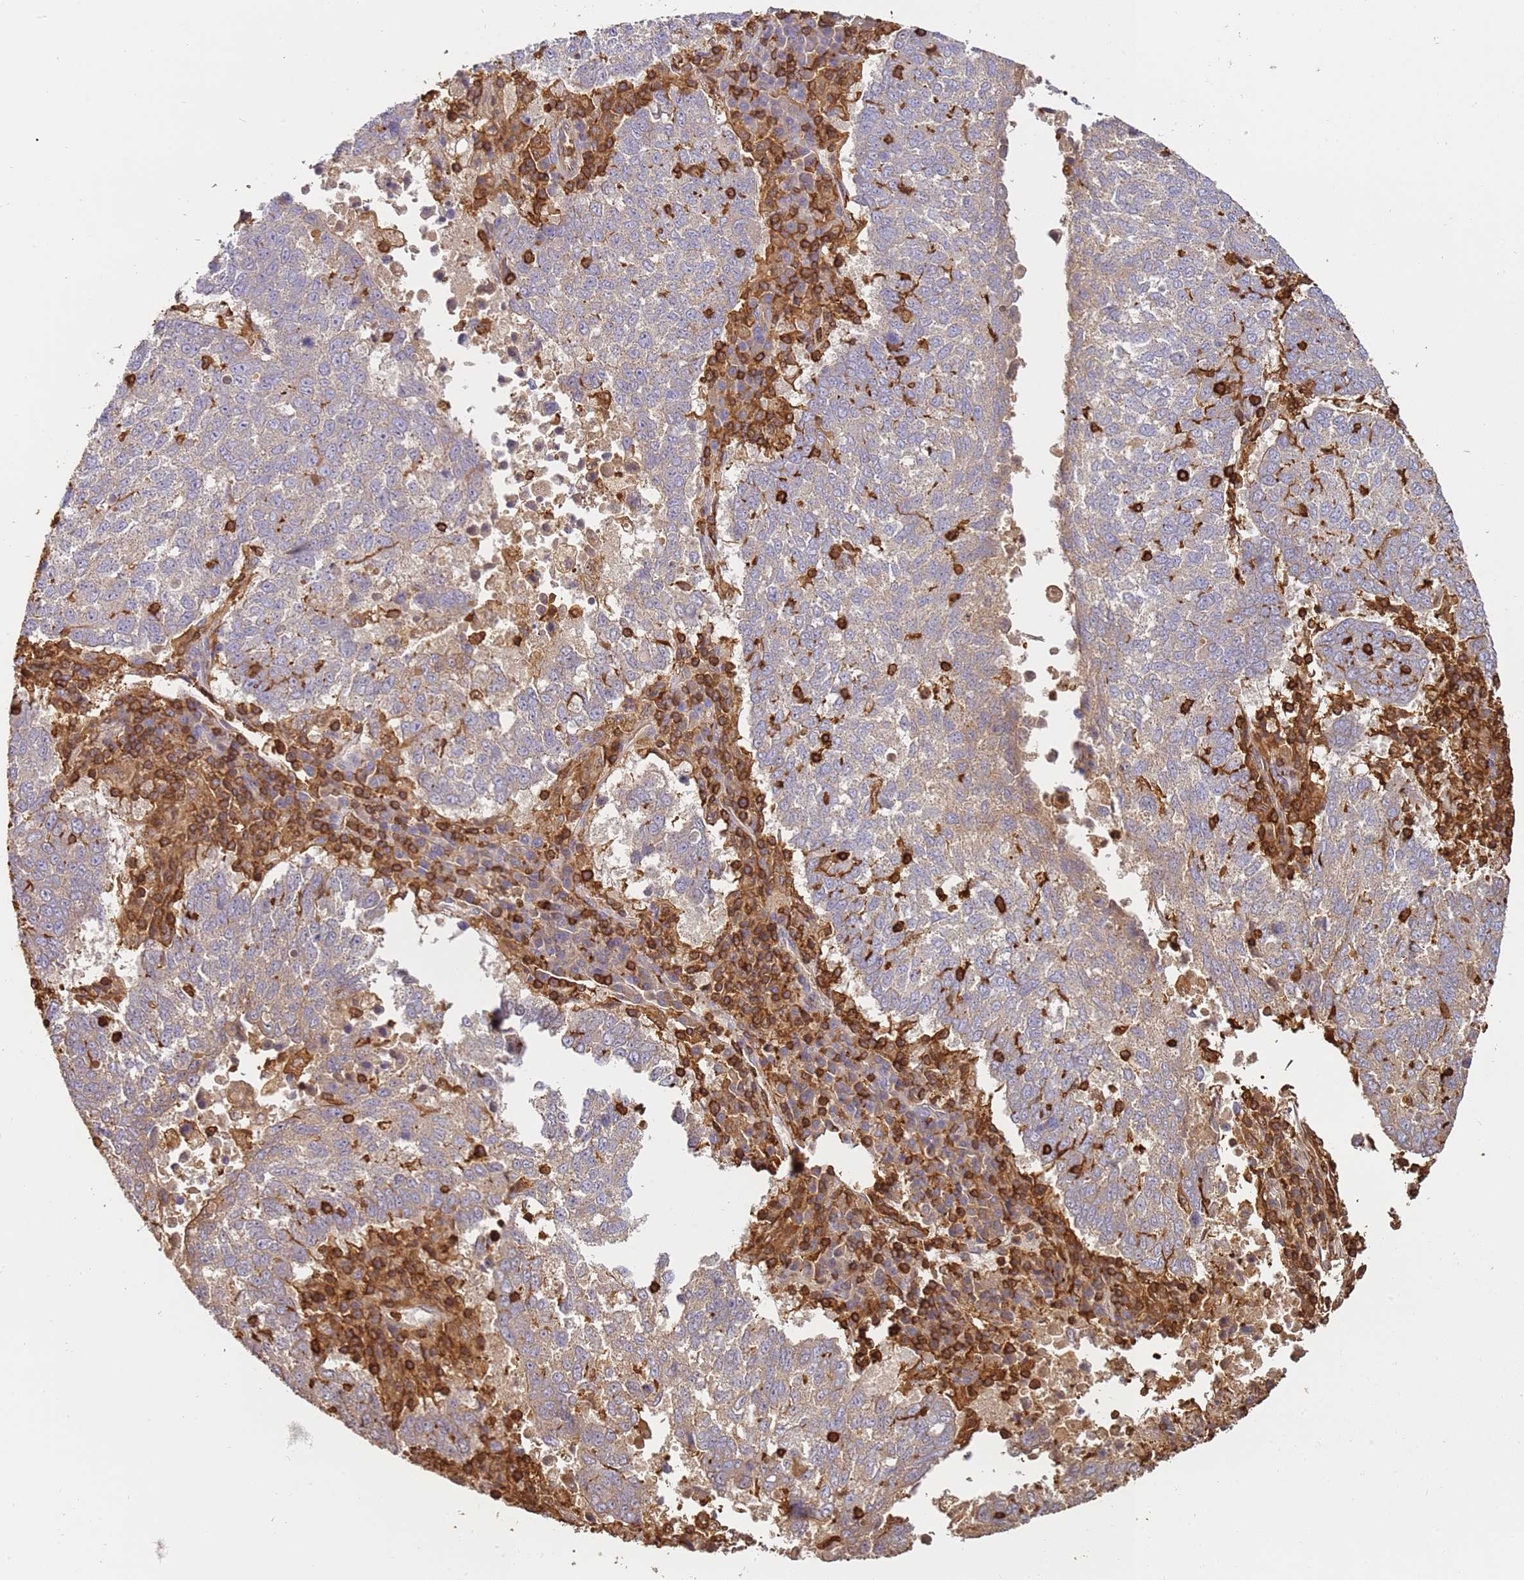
{"staining": {"intensity": "weak", "quantity": "25%-75%", "location": "cytoplasmic/membranous"}, "tissue": "lung cancer", "cell_type": "Tumor cells", "image_type": "cancer", "snomed": [{"axis": "morphology", "description": "Squamous cell carcinoma, NOS"}, {"axis": "topography", "description": "Lung"}], "caption": "DAB immunohistochemical staining of human lung cancer shows weak cytoplasmic/membranous protein positivity in approximately 25%-75% of tumor cells. (Stains: DAB in brown, nuclei in blue, Microscopy: brightfield microscopy at high magnification).", "gene": "OR6P1", "patient": {"sex": "male", "age": 73}}